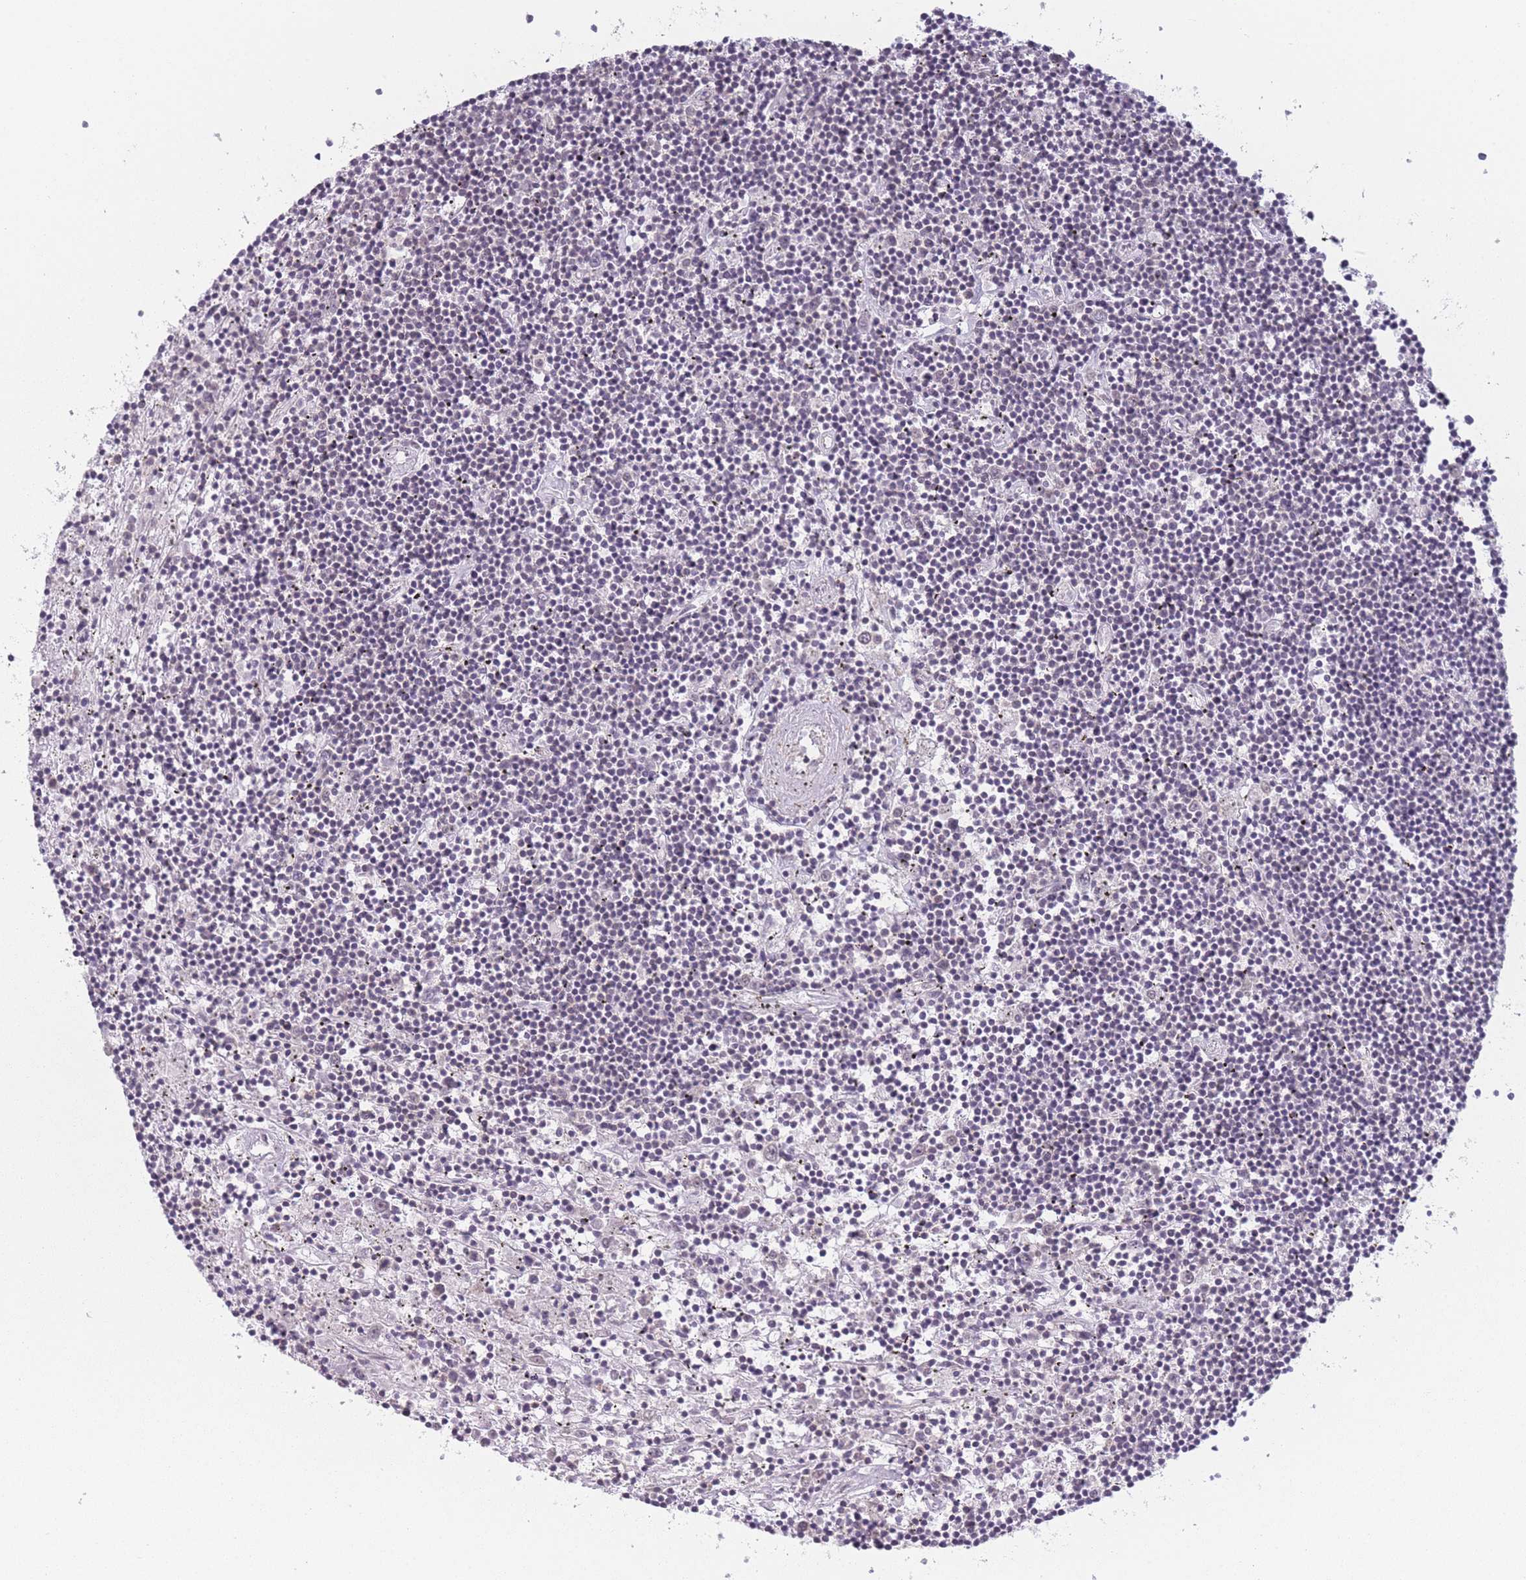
{"staining": {"intensity": "negative", "quantity": "none", "location": "none"}, "tissue": "lymphoma", "cell_type": "Tumor cells", "image_type": "cancer", "snomed": [{"axis": "morphology", "description": "Malignant lymphoma, non-Hodgkin's type, Low grade"}, {"axis": "topography", "description": "Spleen"}], "caption": "High power microscopy micrograph of an IHC photomicrograph of low-grade malignant lymphoma, non-Hodgkin's type, revealing no significant expression in tumor cells.", "gene": "SIN3B", "patient": {"sex": "male", "age": 76}}